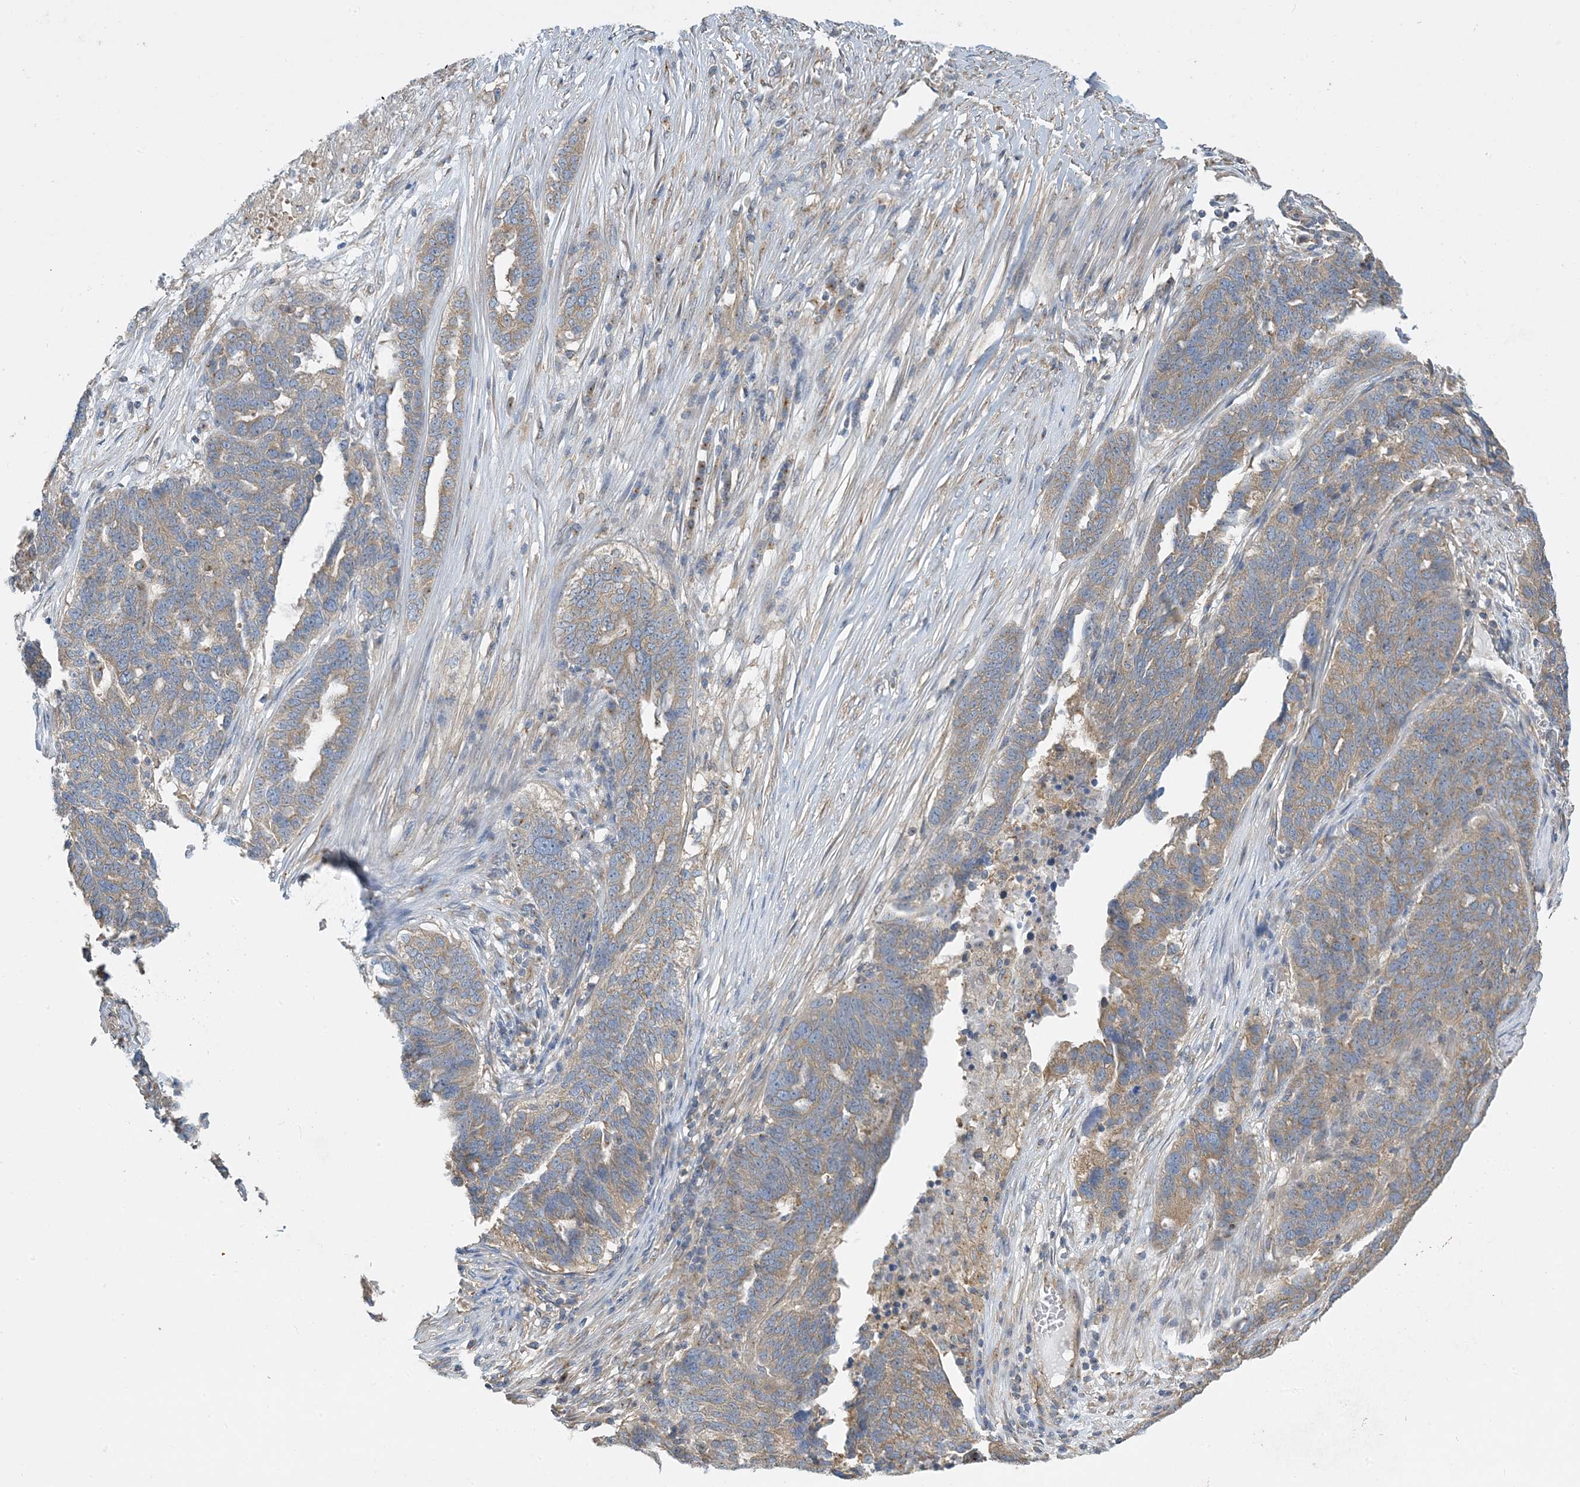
{"staining": {"intensity": "weak", "quantity": ">75%", "location": "cytoplasmic/membranous"}, "tissue": "ovarian cancer", "cell_type": "Tumor cells", "image_type": "cancer", "snomed": [{"axis": "morphology", "description": "Cystadenocarcinoma, serous, NOS"}, {"axis": "topography", "description": "Ovary"}], "caption": "Weak cytoplasmic/membranous positivity is identified in about >75% of tumor cells in ovarian cancer (serous cystadenocarcinoma).", "gene": "SIDT1", "patient": {"sex": "female", "age": 59}}